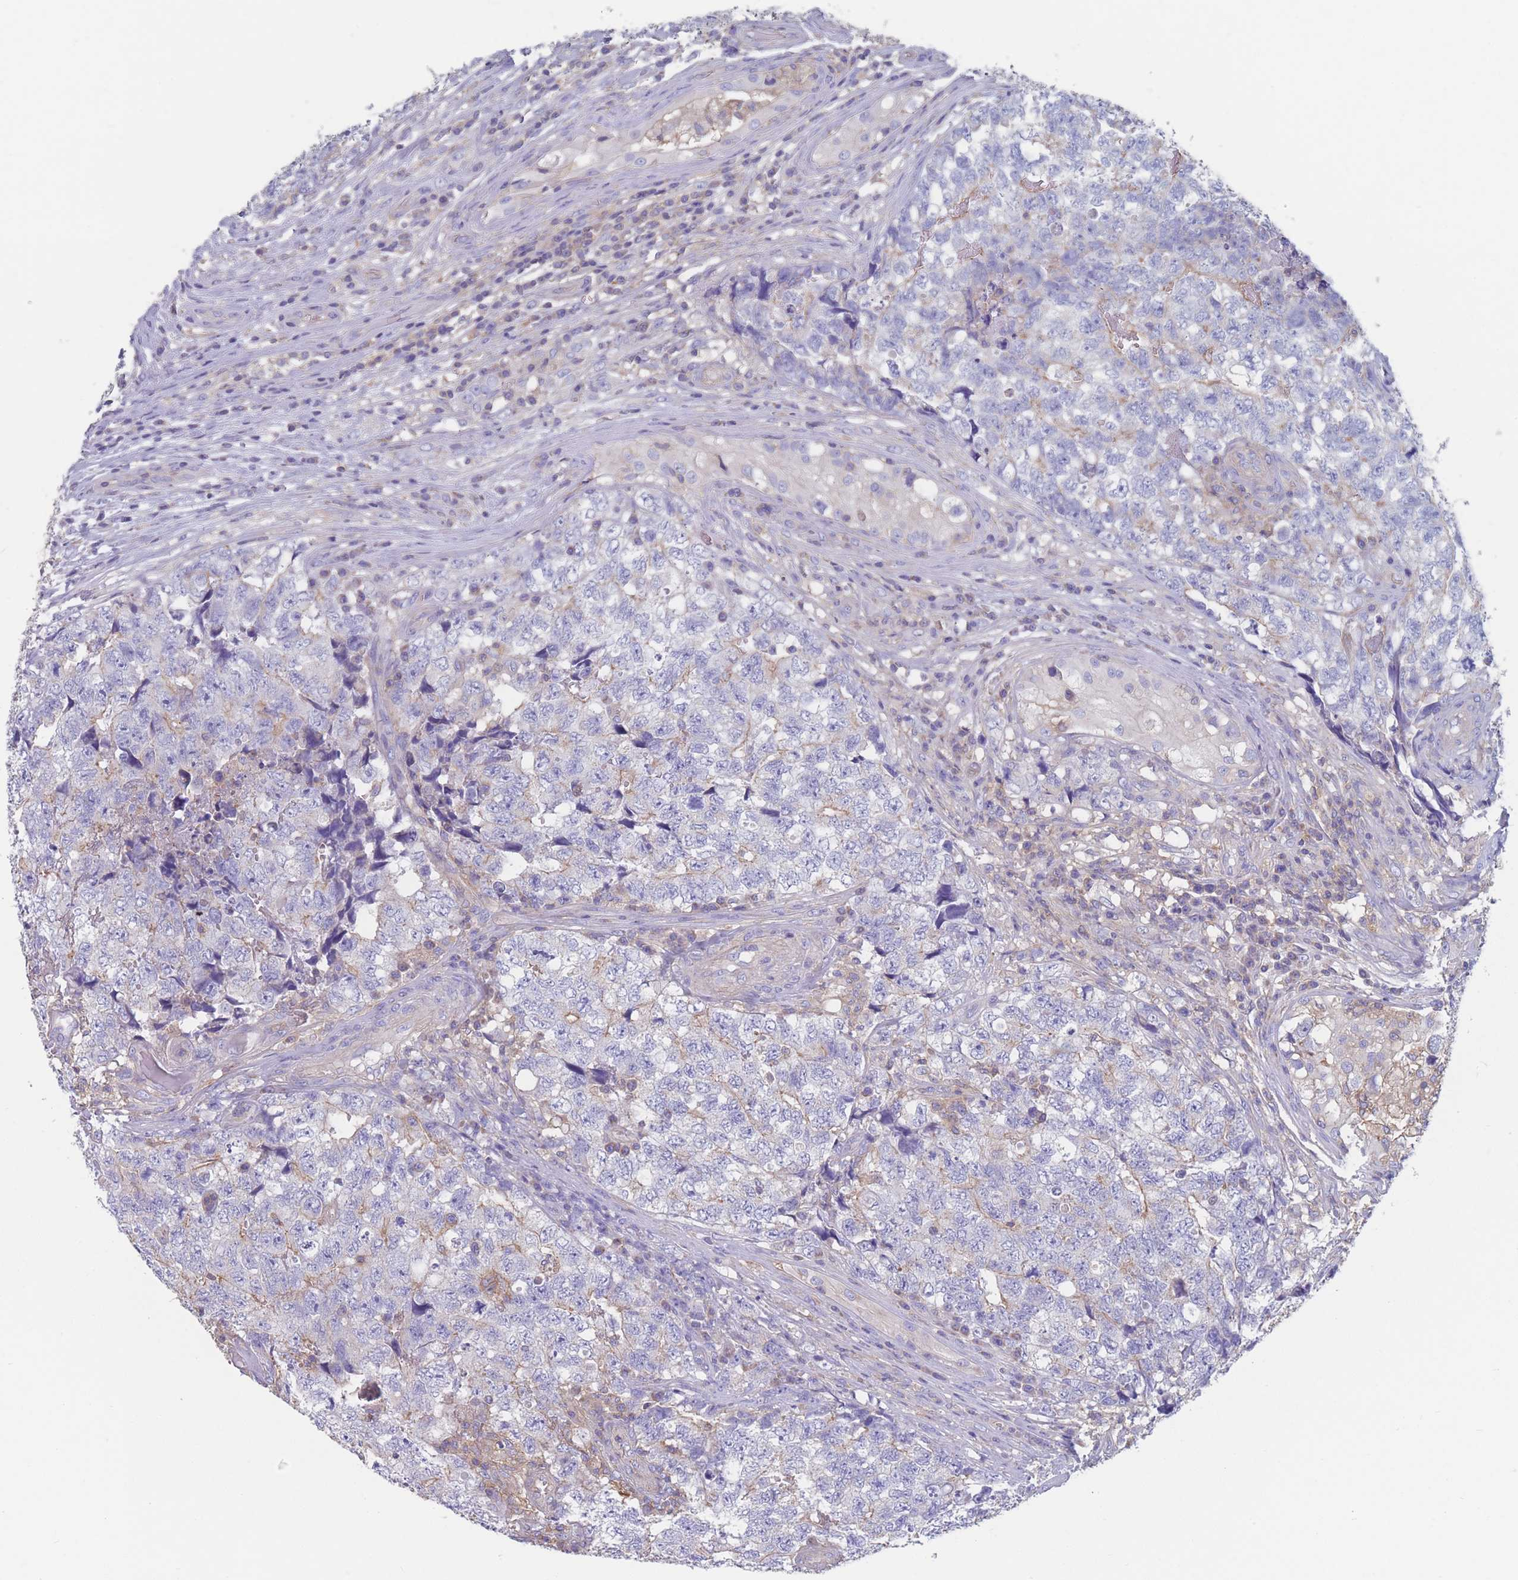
{"staining": {"intensity": "negative", "quantity": "none", "location": "none"}, "tissue": "testis cancer", "cell_type": "Tumor cells", "image_type": "cancer", "snomed": [{"axis": "morphology", "description": "Carcinoma, Embryonal, NOS"}, {"axis": "topography", "description": "Testis"}], "caption": "High magnification brightfield microscopy of testis cancer (embryonal carcinoma) stained with DAB (3,3'-diaminobenzidine) (brown) and counterstained with hematoxylin (blue): tumor cells show no significant positivity.", "gene": "ADH1A", "patient": {"sex": "male", "age": 31}}